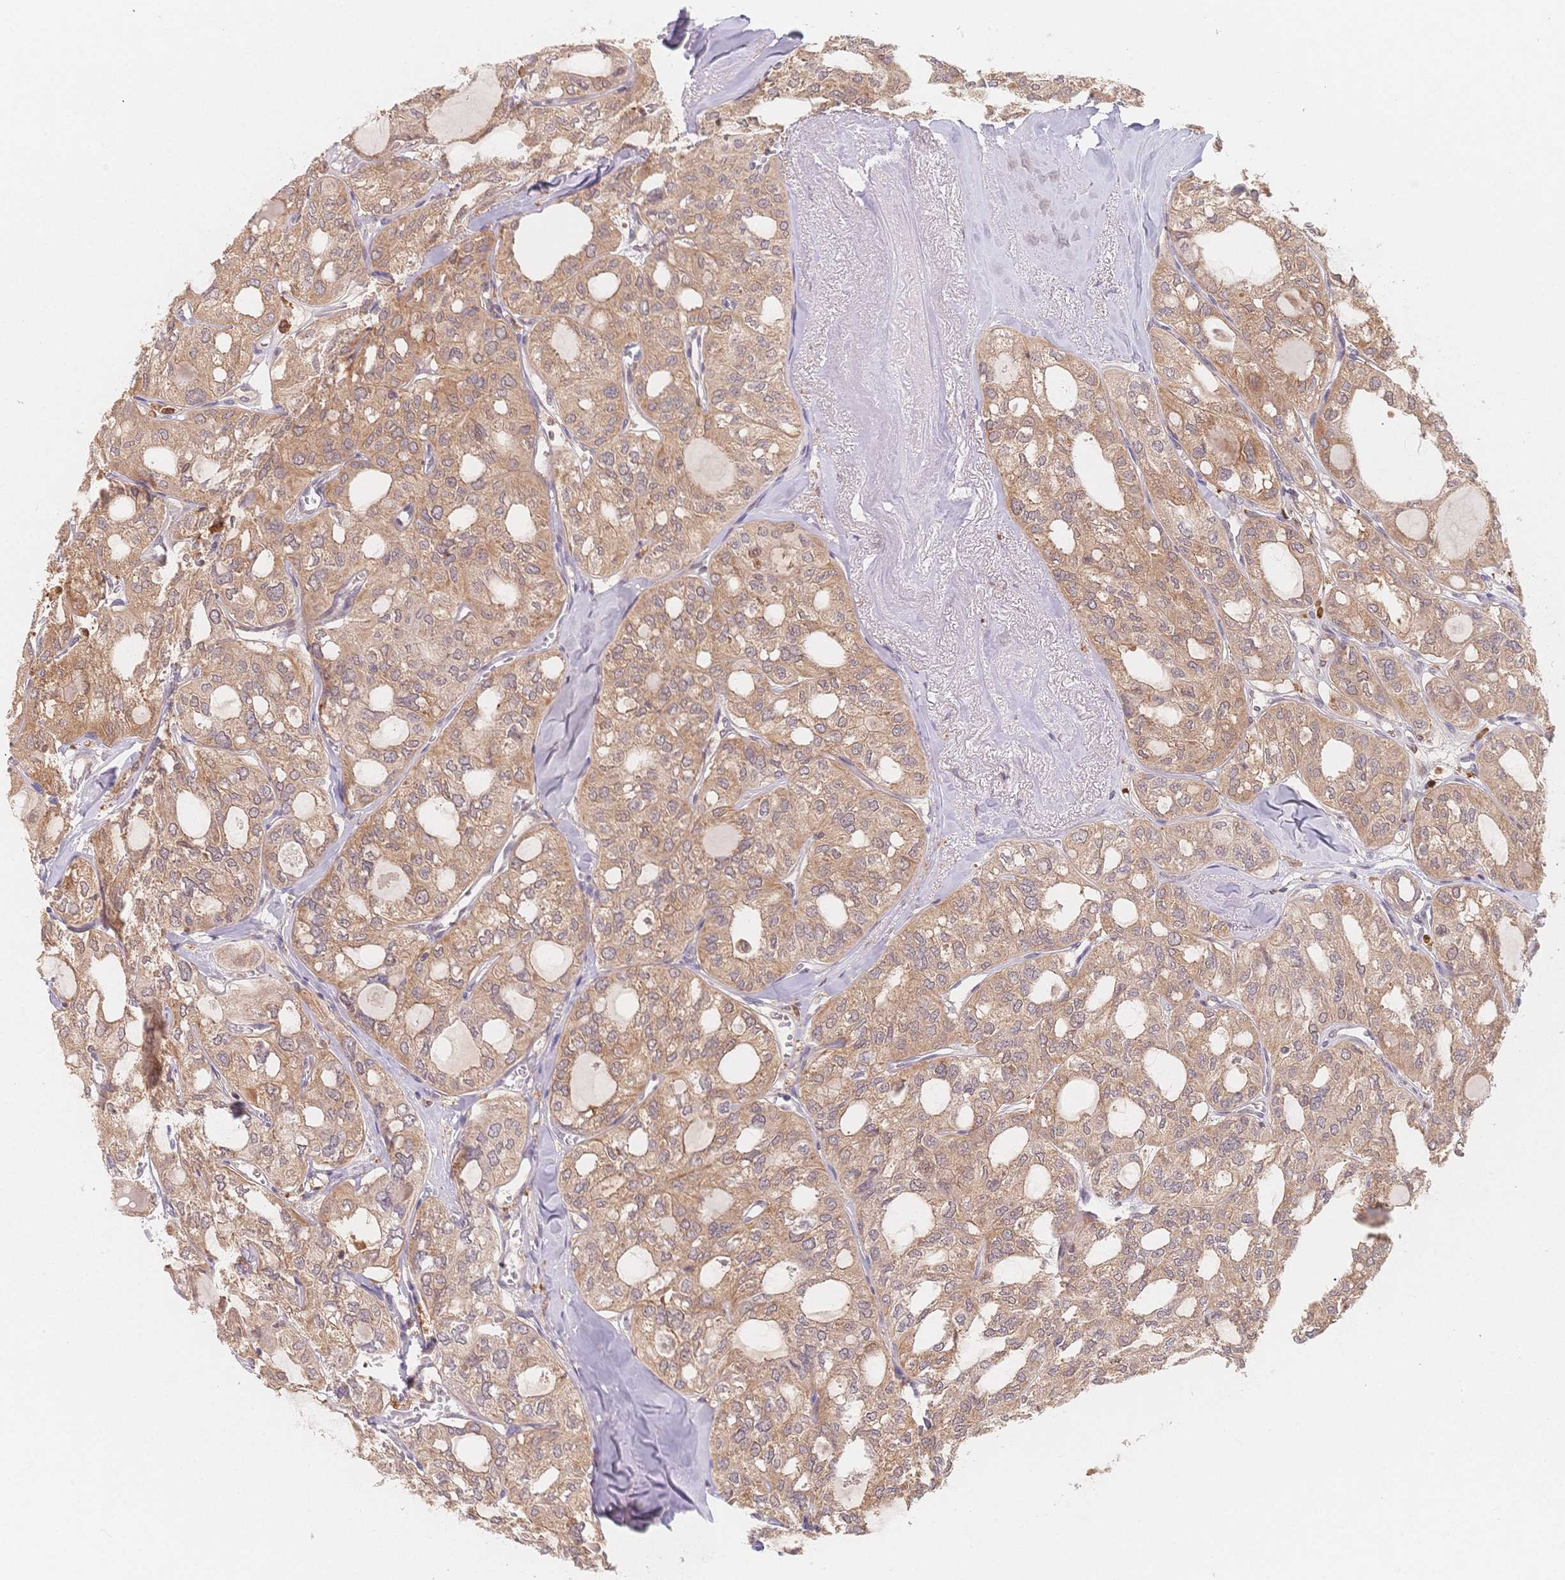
{"staining": {"intensity": "weak", "quantity": ">75%", "location": "cytoplasmic/membranous,nuclear"}, "tissue": "thyroid cancer", "cell_type": "Tumor cells", "image_type": "cancer", "snomed": [{"axis": "morphology", "description": "Follicular adenoma carcinoma, NOS"}, {"axis": "topography", "description": "Thyroid gland"}], "caption": "Weak cytoplasmic/membranous and nuclear protein staining is appreciated in approximately >75% of tumor cells in follicular adenoma carcinoma (thyroid).", "gene": "C12orf75", "patient": {"sex": "male", "age": 75}}